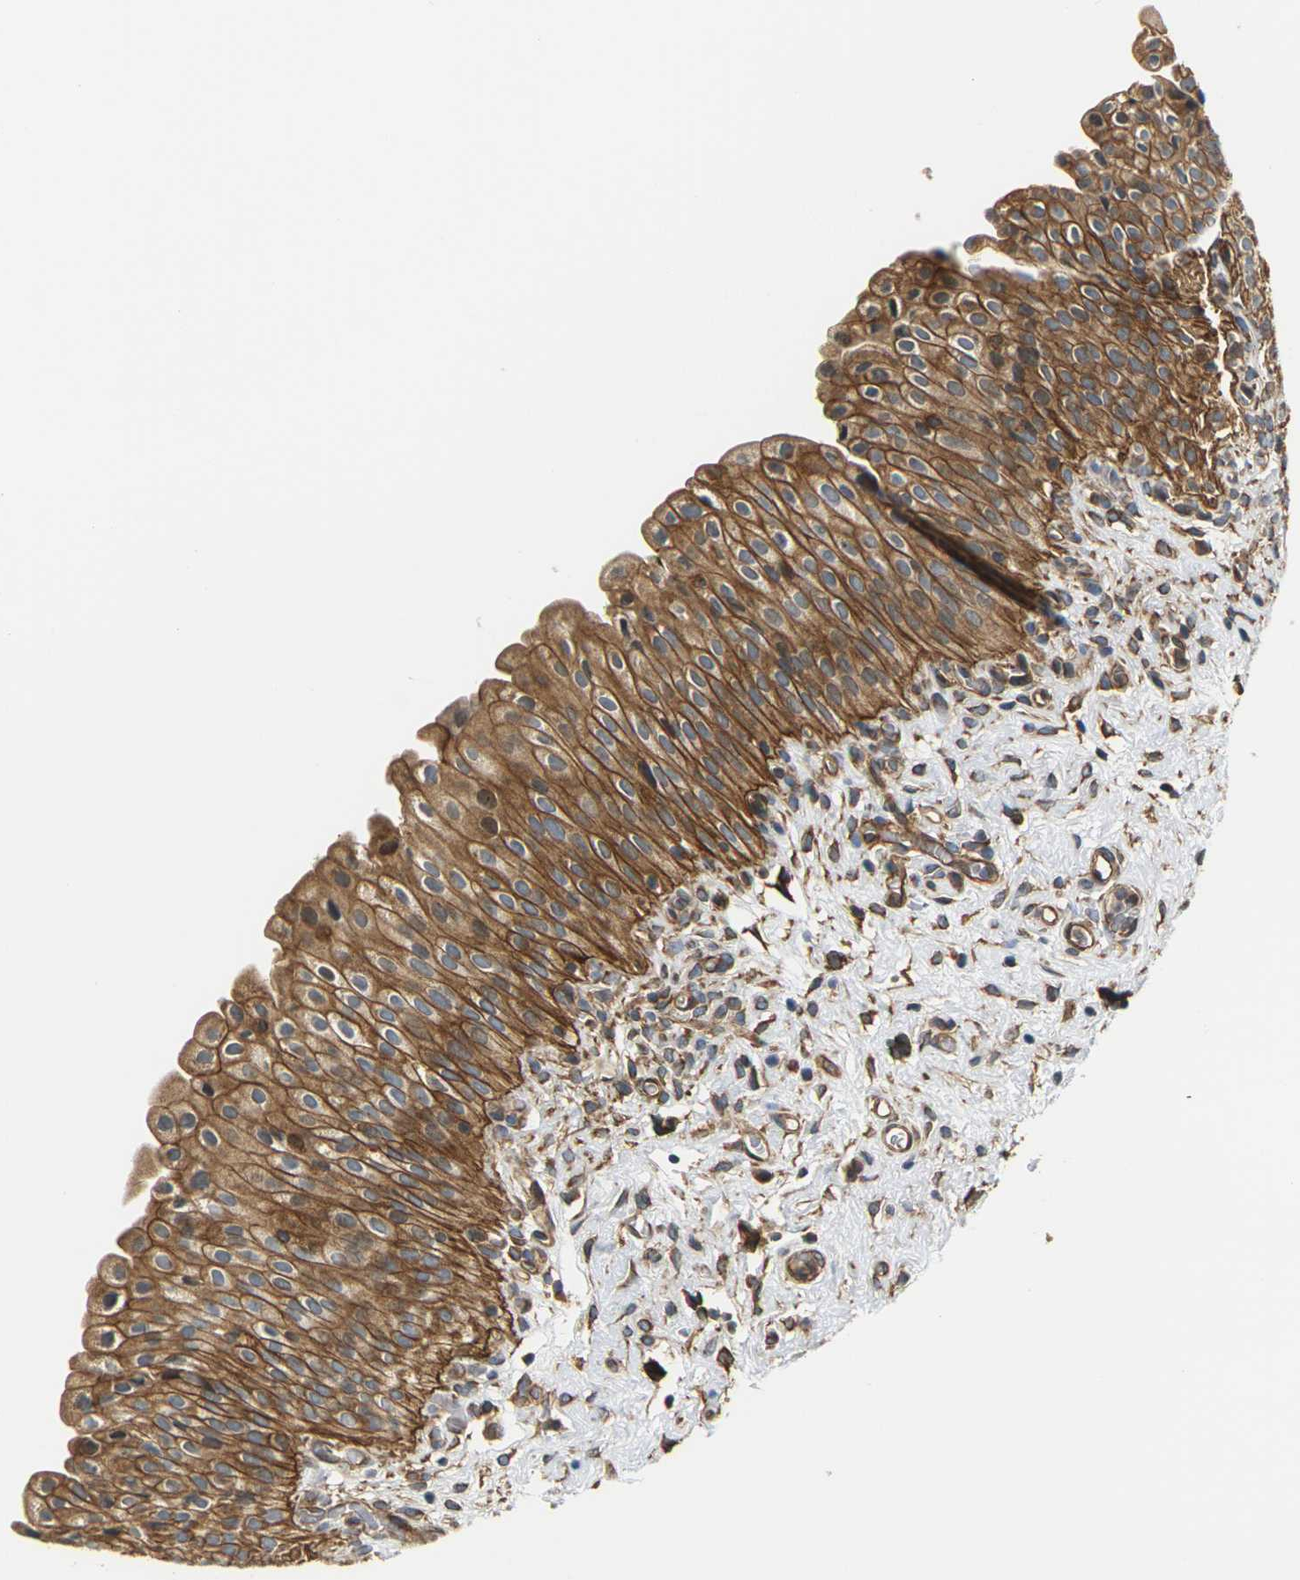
{"staining": {"intensity": "moderate", "quantity": ">75%", "location": "cytoplasmic/membranous"}, "tissue": "urinary bladder", "cell_type": "Urothelial cells", "image_type": "normal", "snomed": [{"axis": "morphology", "description": "Normal tissue, NOS"}, {"axis": "morphology", "description": "Urothelial carcinoma, High grade"}, {"axis": "topography", "description": "Urinary bladder"}], "caption": "This histopathology image shows benign urinary bladder stained with IHC to label a protein in brown. The cytoplasmic/membranous of urothelial cells show moderate positivity for the protein. Nuclei are counter-stained blue.", "gene": "PCDHB4", "patient": {"sex": "male", "age": 46}}